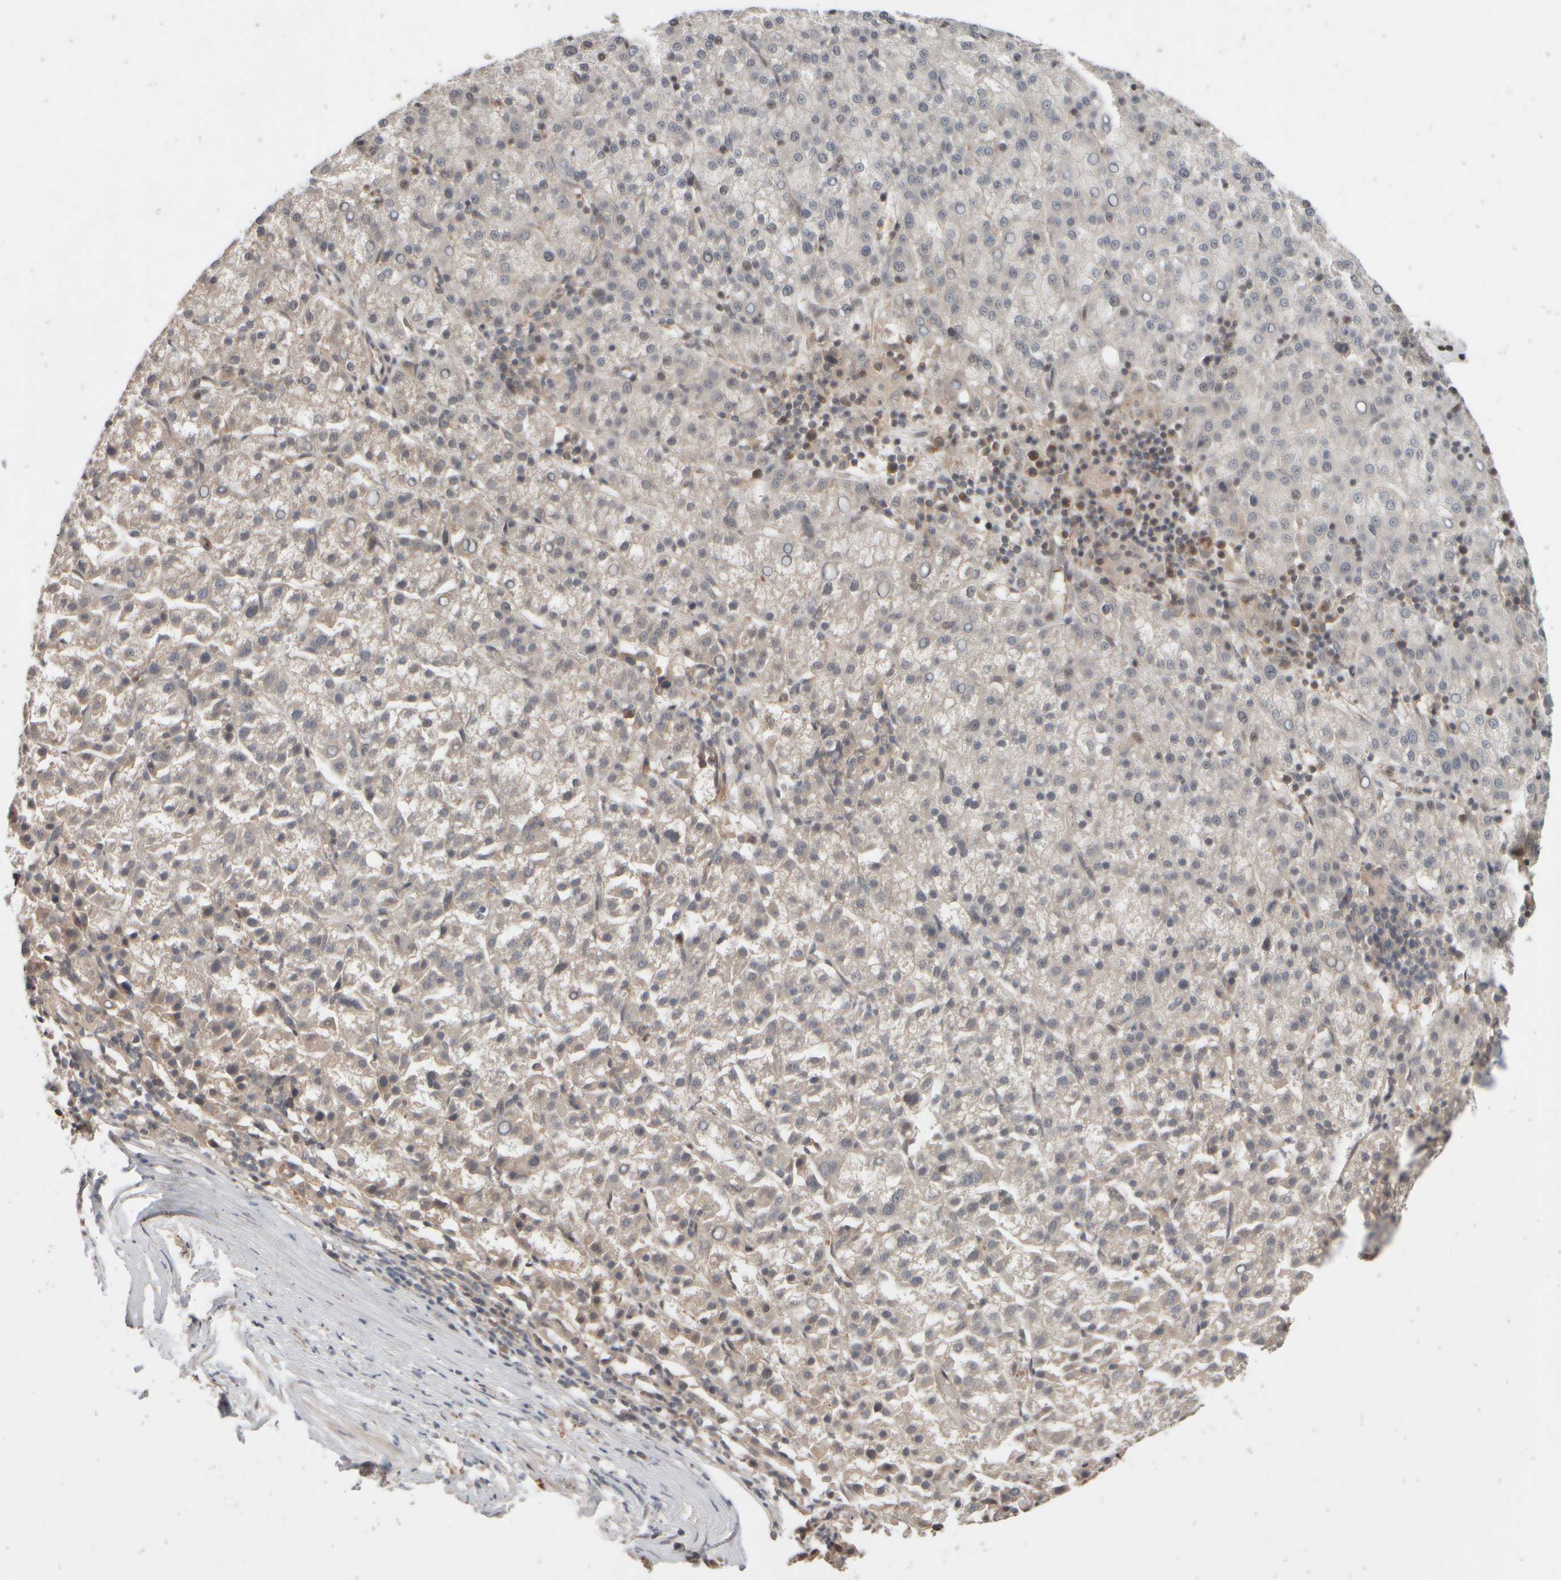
{"staining": {"intensity": "negative", "quantity": "none", "location": "none"}, "tissue": "liver cancer", "cell_type": "Tumor cells", "image_type": "cancer", "snomed": [{"axis": "morphology", "description": "Carcinoma, Hepatocellular, NOS"}, {"axis": "topography", "description": "Liver"}], "caption": "This is a histopathology image of IHC staining of liver cancer, which shows no staining in tumor cells. (Brightfield microscopy of DAB immunohistochemistry at high magnification).", "gene": "ABHD11", "patient": {"sex": "female", "age": 58}}